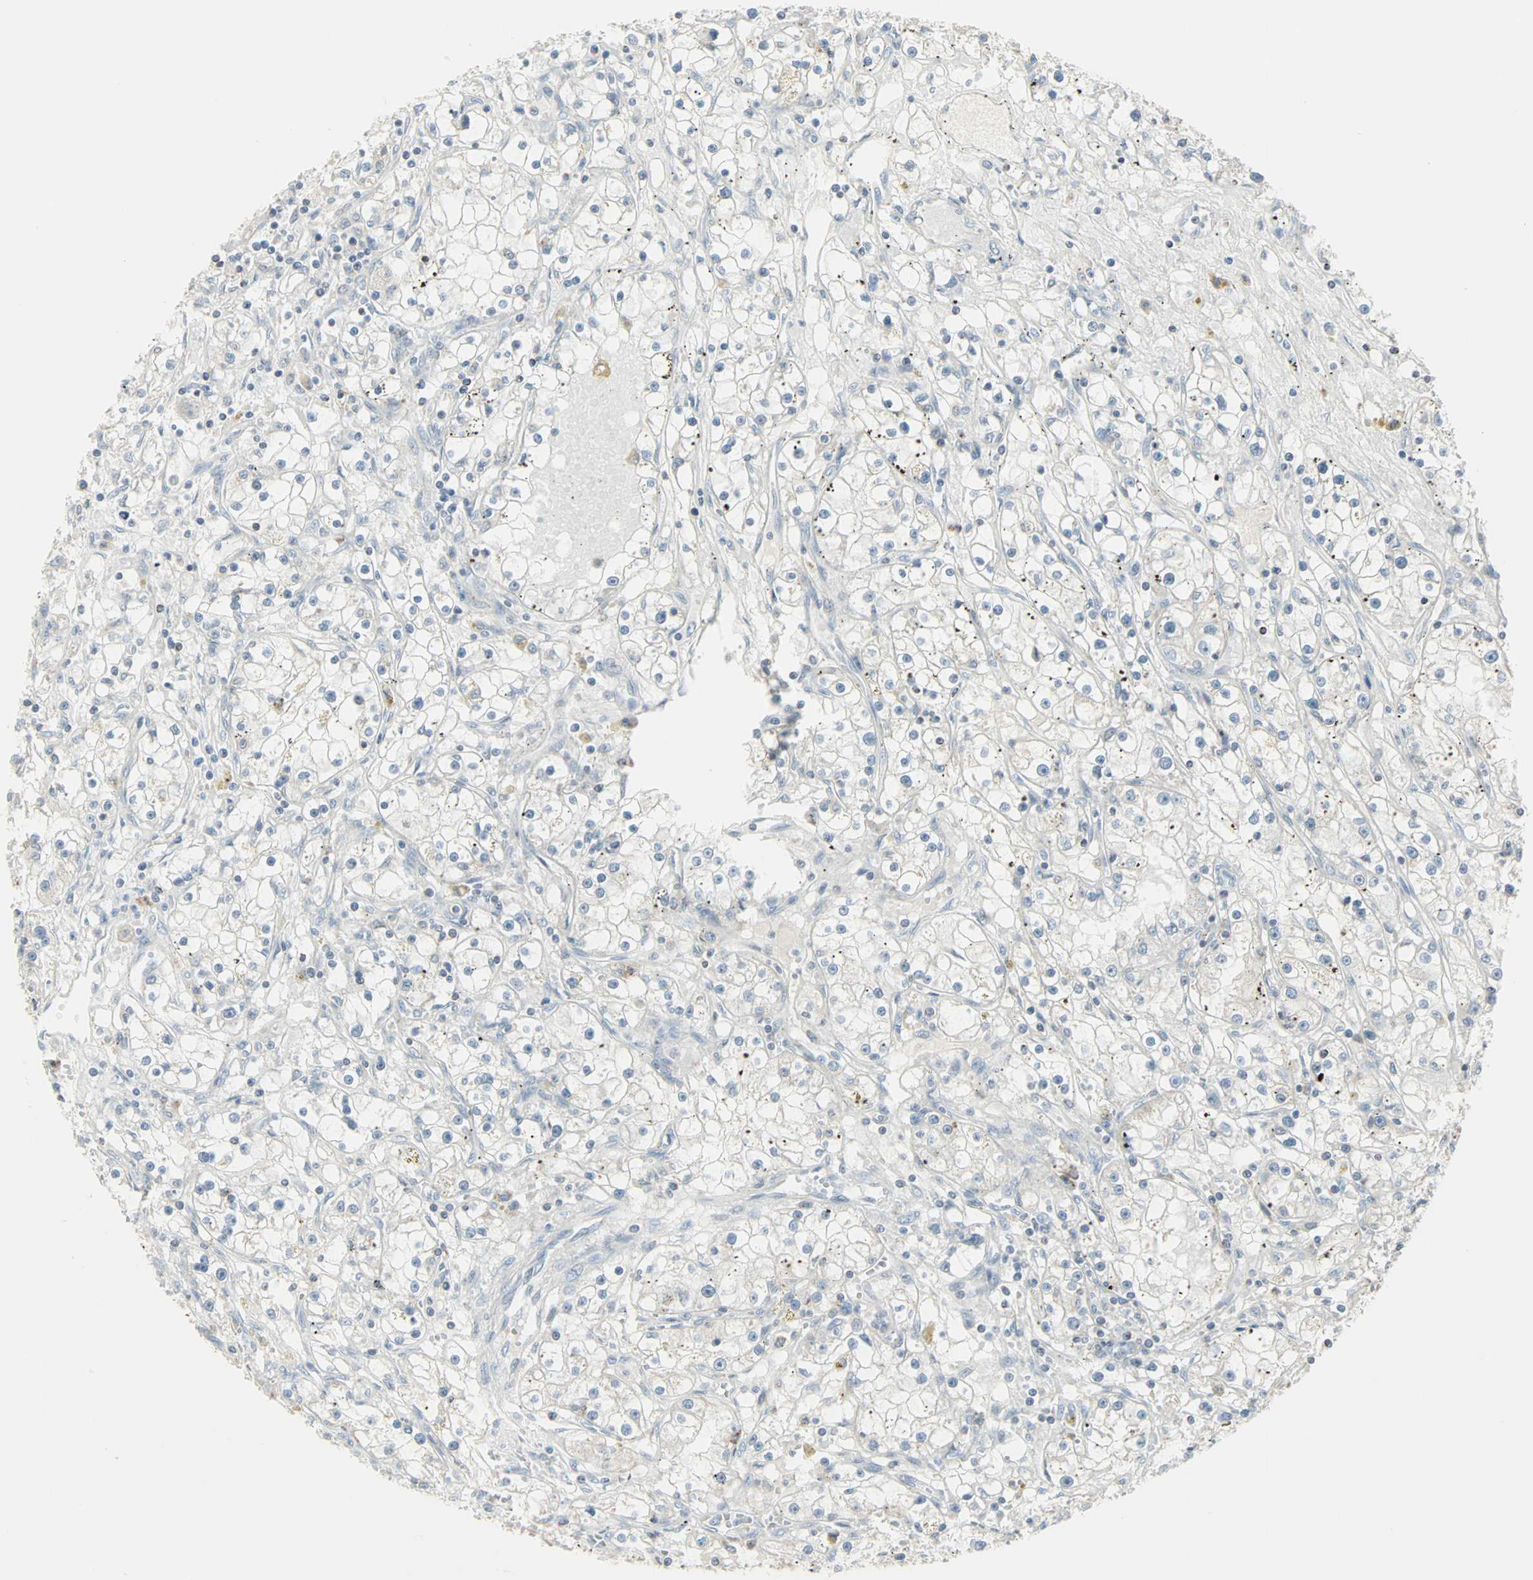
{"staining": {"intensity": "negative", "quantity": "none", "location": "none"}, "tissue": "renal cancer", "cell_type": "Tumor cells", "image_type": "cancer", "snomed": [{"axis": "morphology", "description": "Adenocarcinoma, NOS"}, {"axis": "topography", "description": "Kidney"}], "caption": "Immunohistochemical staining of adenocarcinoma (renal) shows no significant expression in tumor cells.", "gene": "IDH2", "patient": {"sex": "male", "age": 56}}